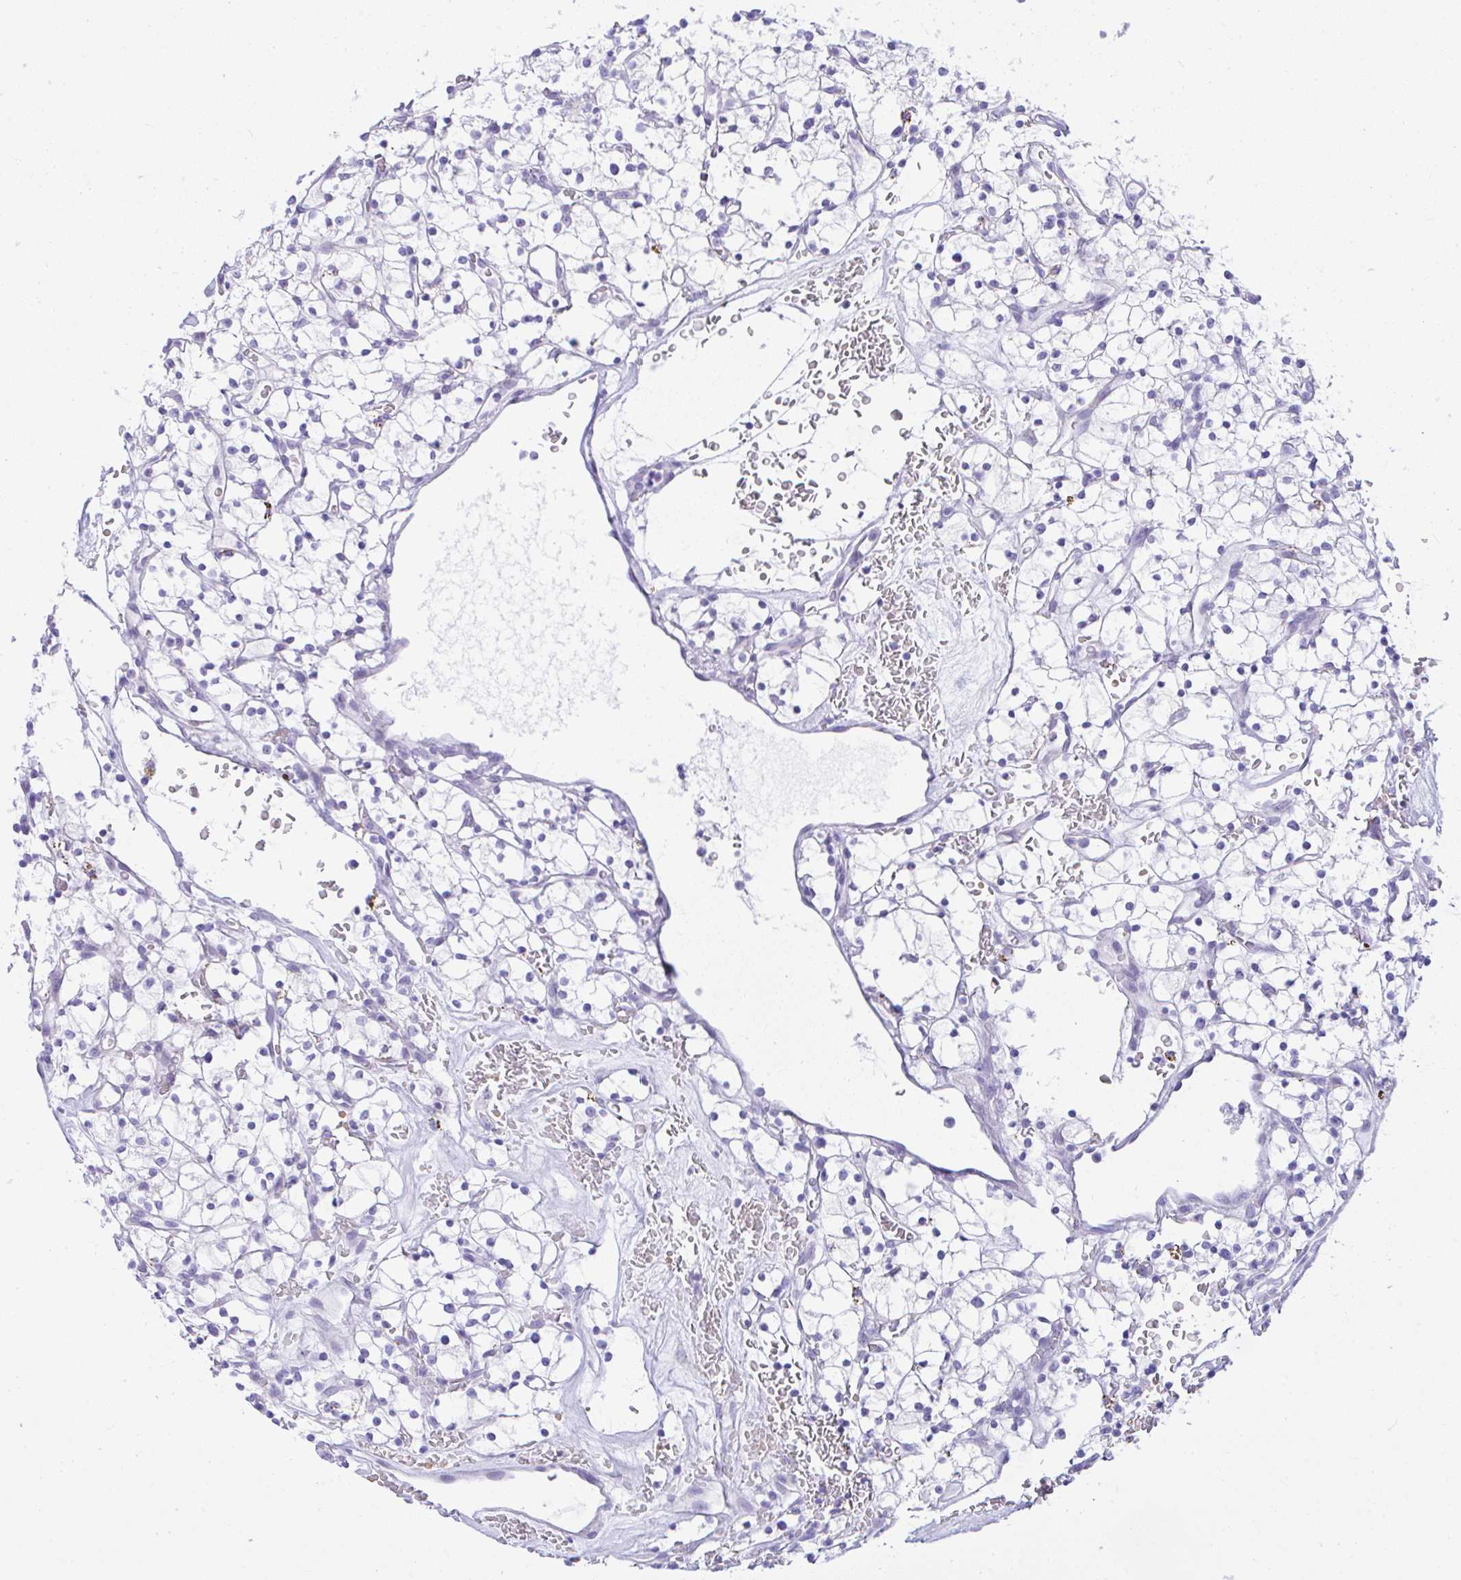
{"staining": {"intensity": "negative", "quantity": "none", "location": "none"}, "tissue": "renal cancer", "cell_type": "Tumor cells", "image_type": "cancer", "snomed": [{"axis": "morphology", "description": "Adenocarcinoma, NOS"}, {"axis": "topography", "description": "Kidney"}], "caption": "A high-resolution histopathology image shows IHC staining of renal adenocarcinoma, which reveals no significant positivity in tumor cells.", "gene": "SEL1L2", "patient": {"sex": "female", "age": 64}}